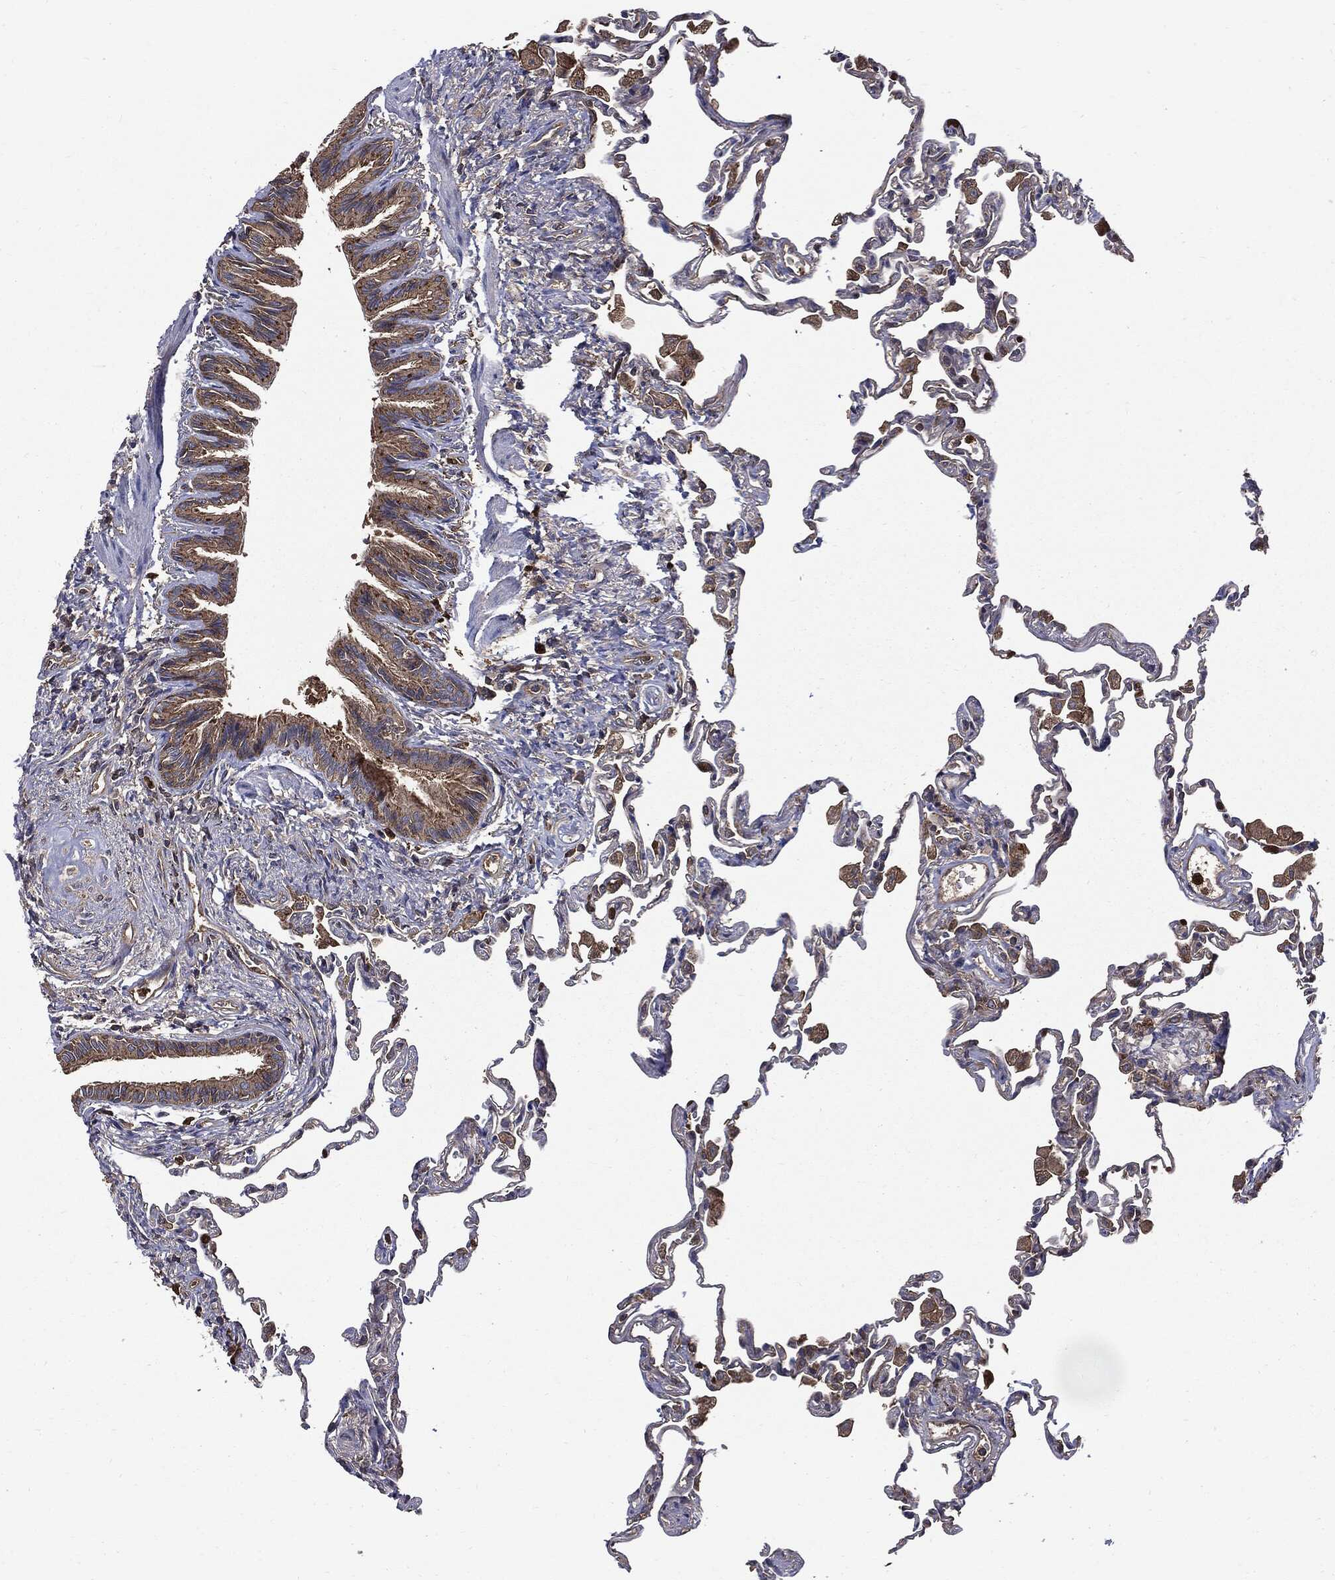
{"staining": {"intensity": "moderate", "quantity": "25%-75%", "location": "cytoplasmic/membranous"}, "tissue": "lung", "cell_type": "Alveolar cells", "image_type": "normal", "snomed": [{"axis": "morphology", "description": "Normal tissue, NOS"}, {"axis": "topography", "description": "Lung"}], "caption": "Protein expression analysis of normal human lung reveals moderate cytoplasmic/membranous expression in approximately 25%-75% of alveolar cells.", "gene": "PDCD6IP", "patient": {"sex": "female", "age": 57}}